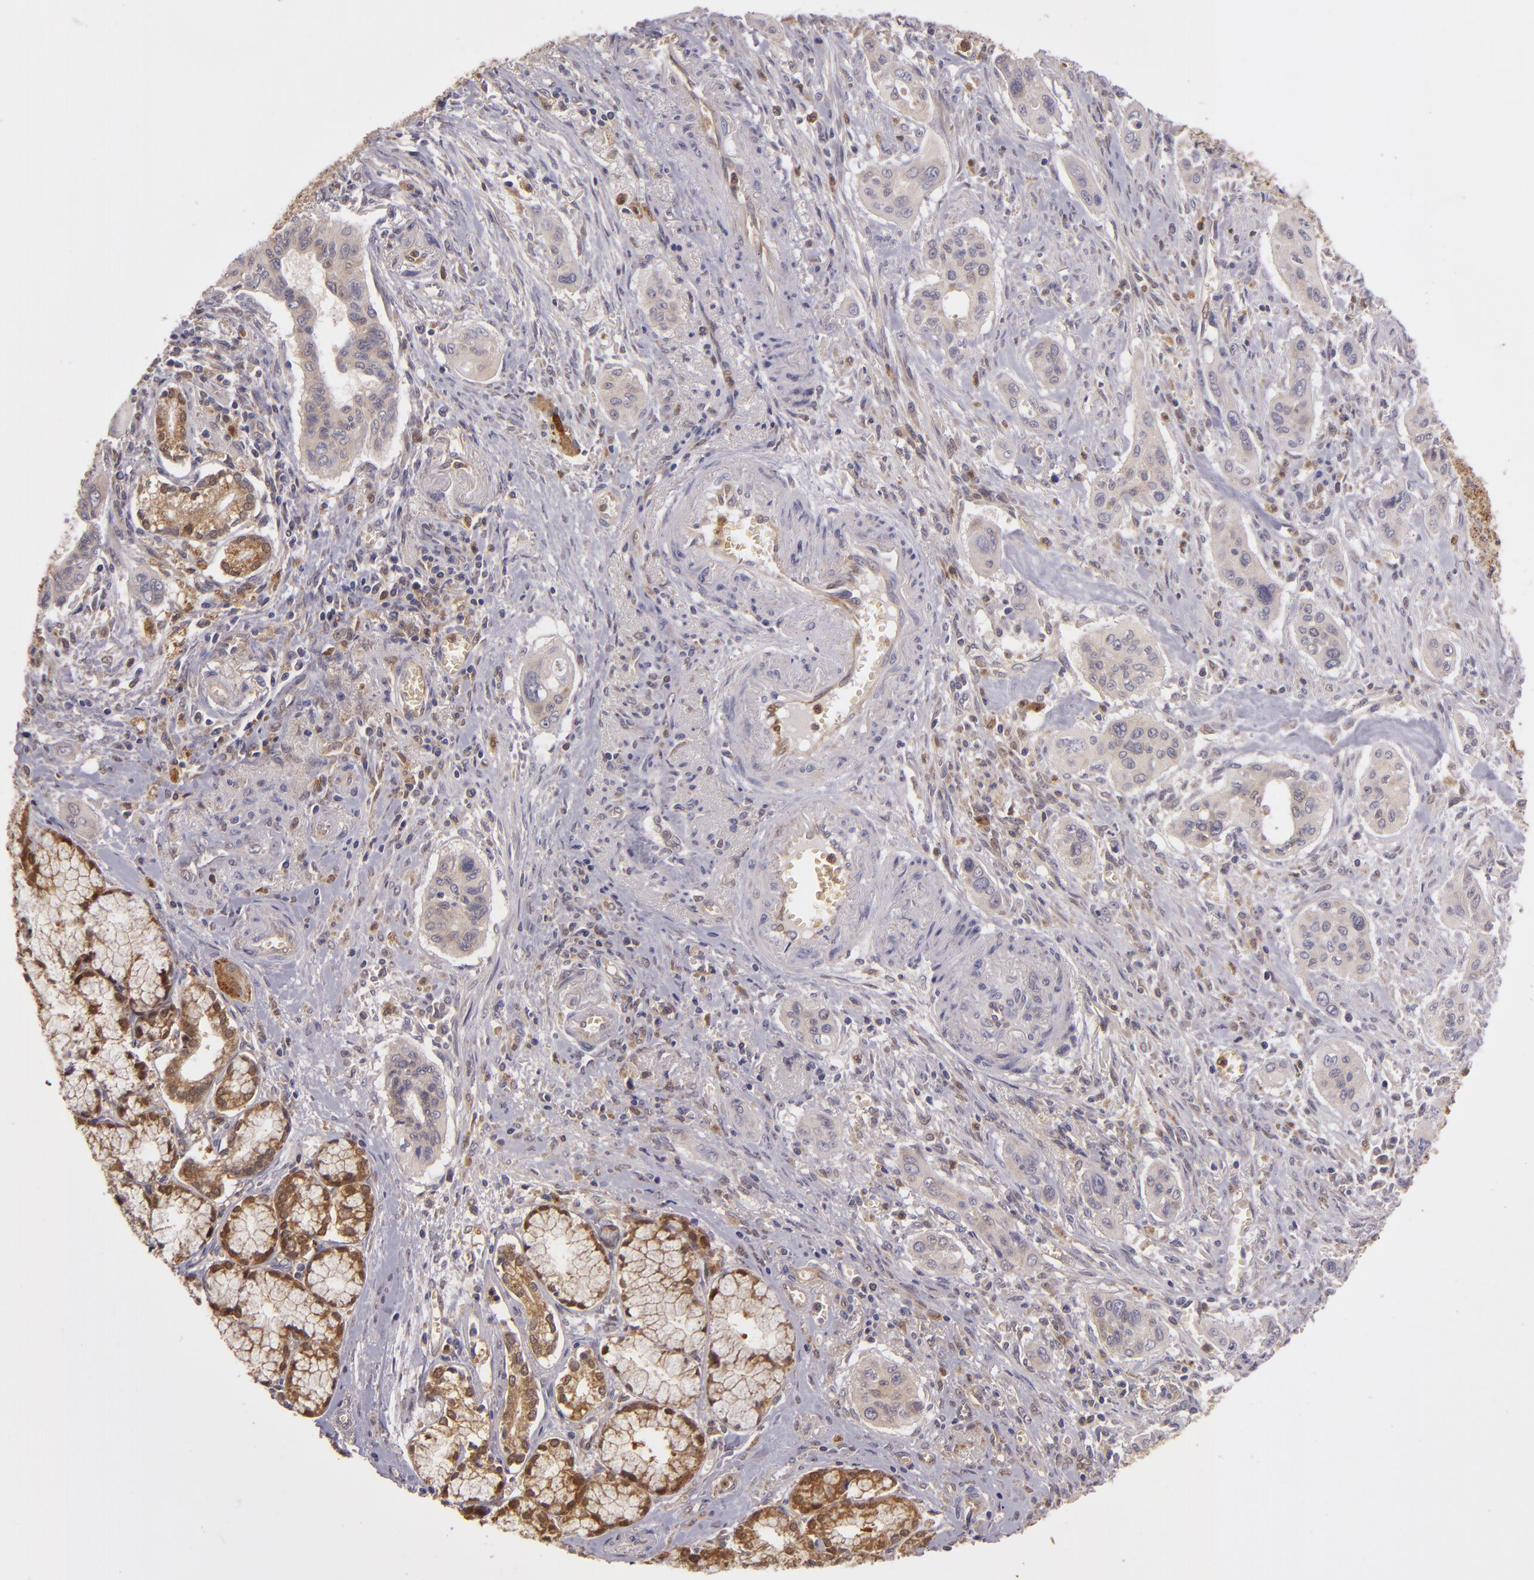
{"staining": {"intensity": "weak", "quantity": ">75%", "location": "cytoplasmic/membranous"}, "tissue": "pancreatic cancer", "cell_type": "Tumor cells", "image_type": "cancer", "snomed": [{"axis": "morphology", "description": "Adenocarcinoma, NOS"}, {"axis": "topography", "description": "Pancreas"}], "caption": "About >75% of tumor cells in human pancreatic cancer reveal weak cytoplasmic/membranous protein staining as visualized by brown immunohistochemical staining.", "gene": "FHIT", "patient": {"sex": "male", "age": 77}}